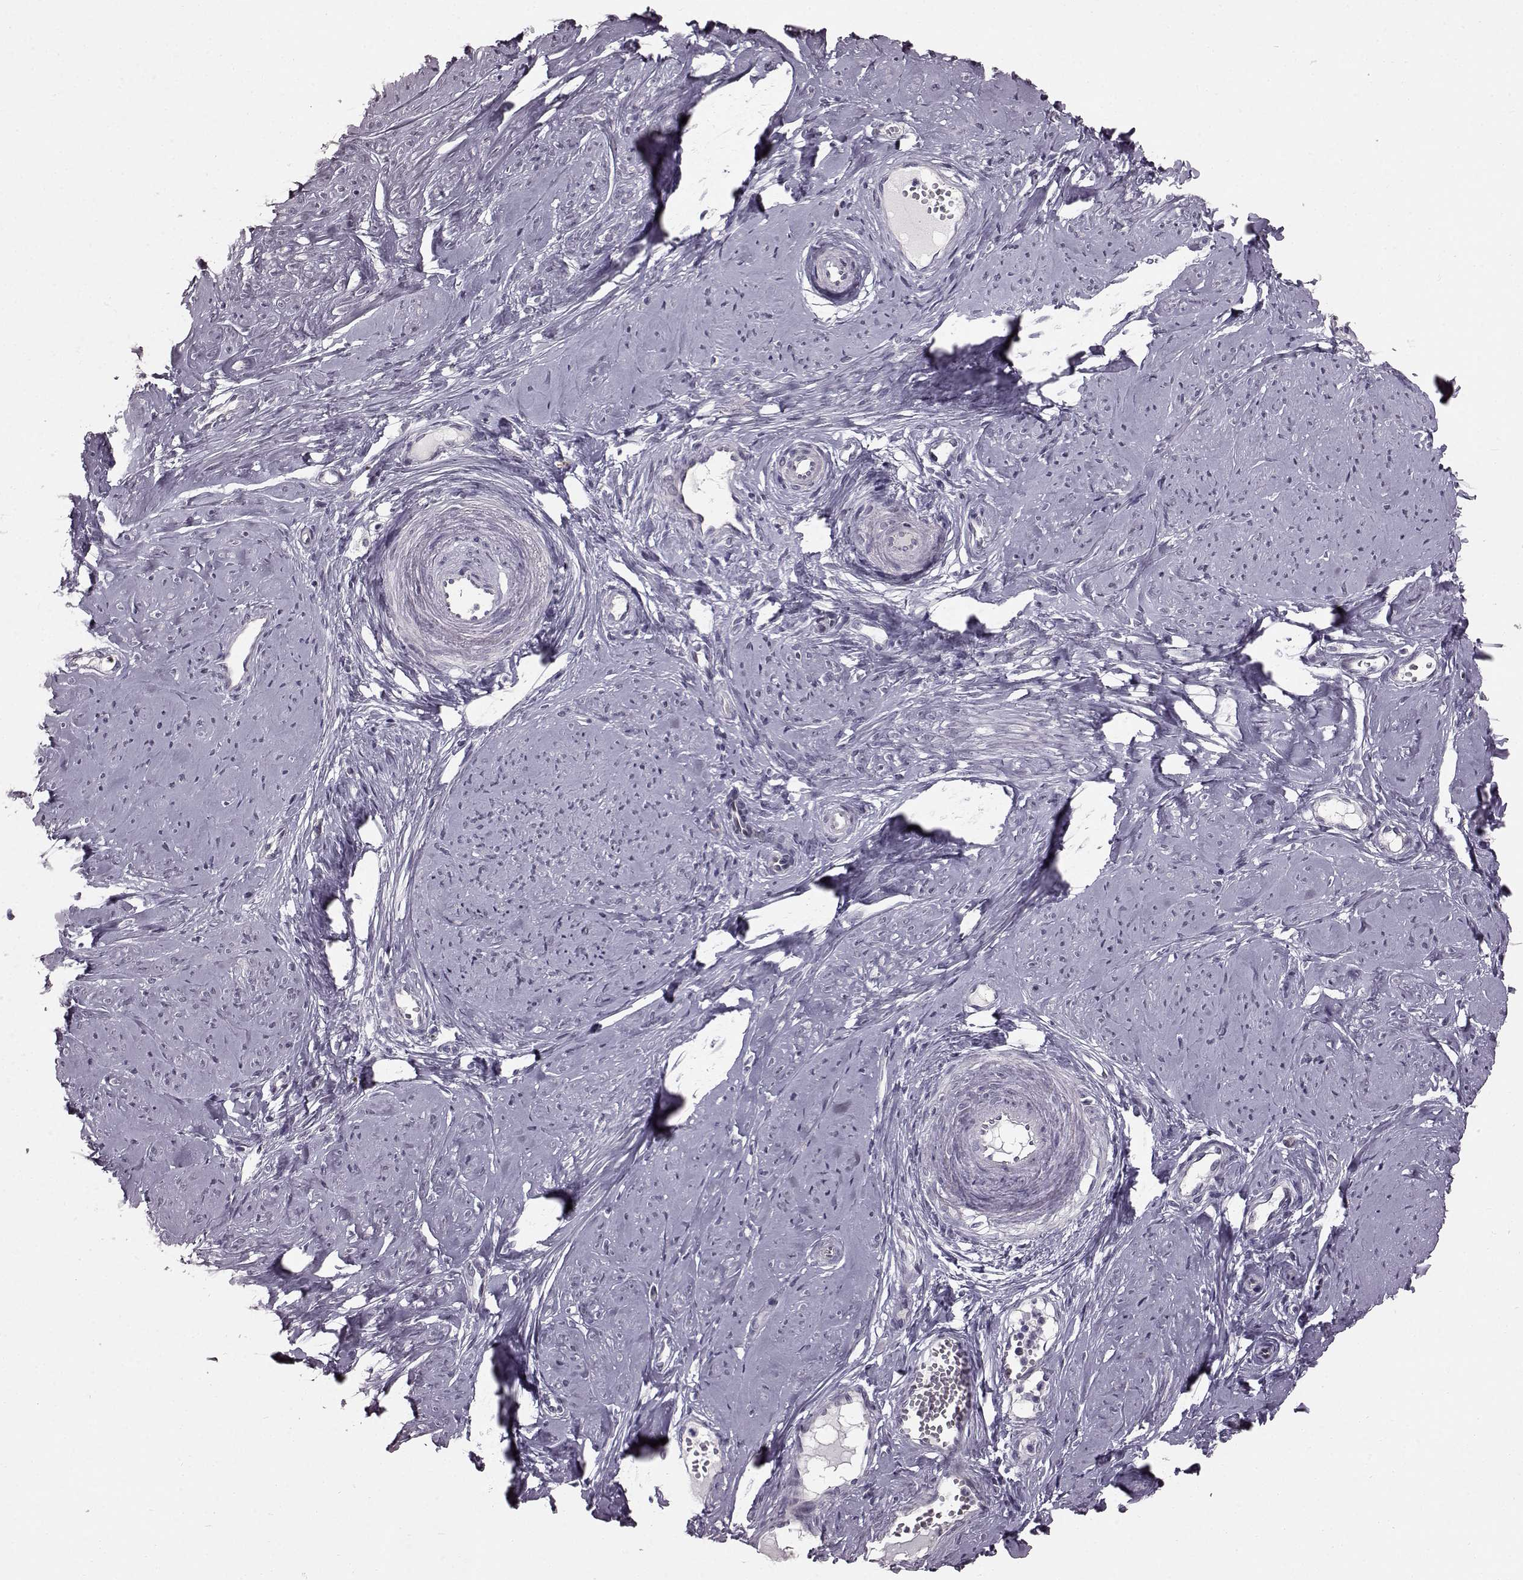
{"staining": {"intensity": "negative", "quantity": "none", "location": "none"}, "tissue": "smooth muscle", "cell_type": "Smooth muscle cells", "image_type": "normal", "snomed": [{"axis": "morphology", "description": "Normal tissue, NOS"}, {"axis": "topography", "description": "Smooth muscle"}], "caption": "An immunohistochemistry (IHC) image of benign smooth muscle is shown. There is no staining in smooth muscle cells of smooth muscle.", "gene": "TCHHL1", "patient": {"sex": "female", "age": 48}}